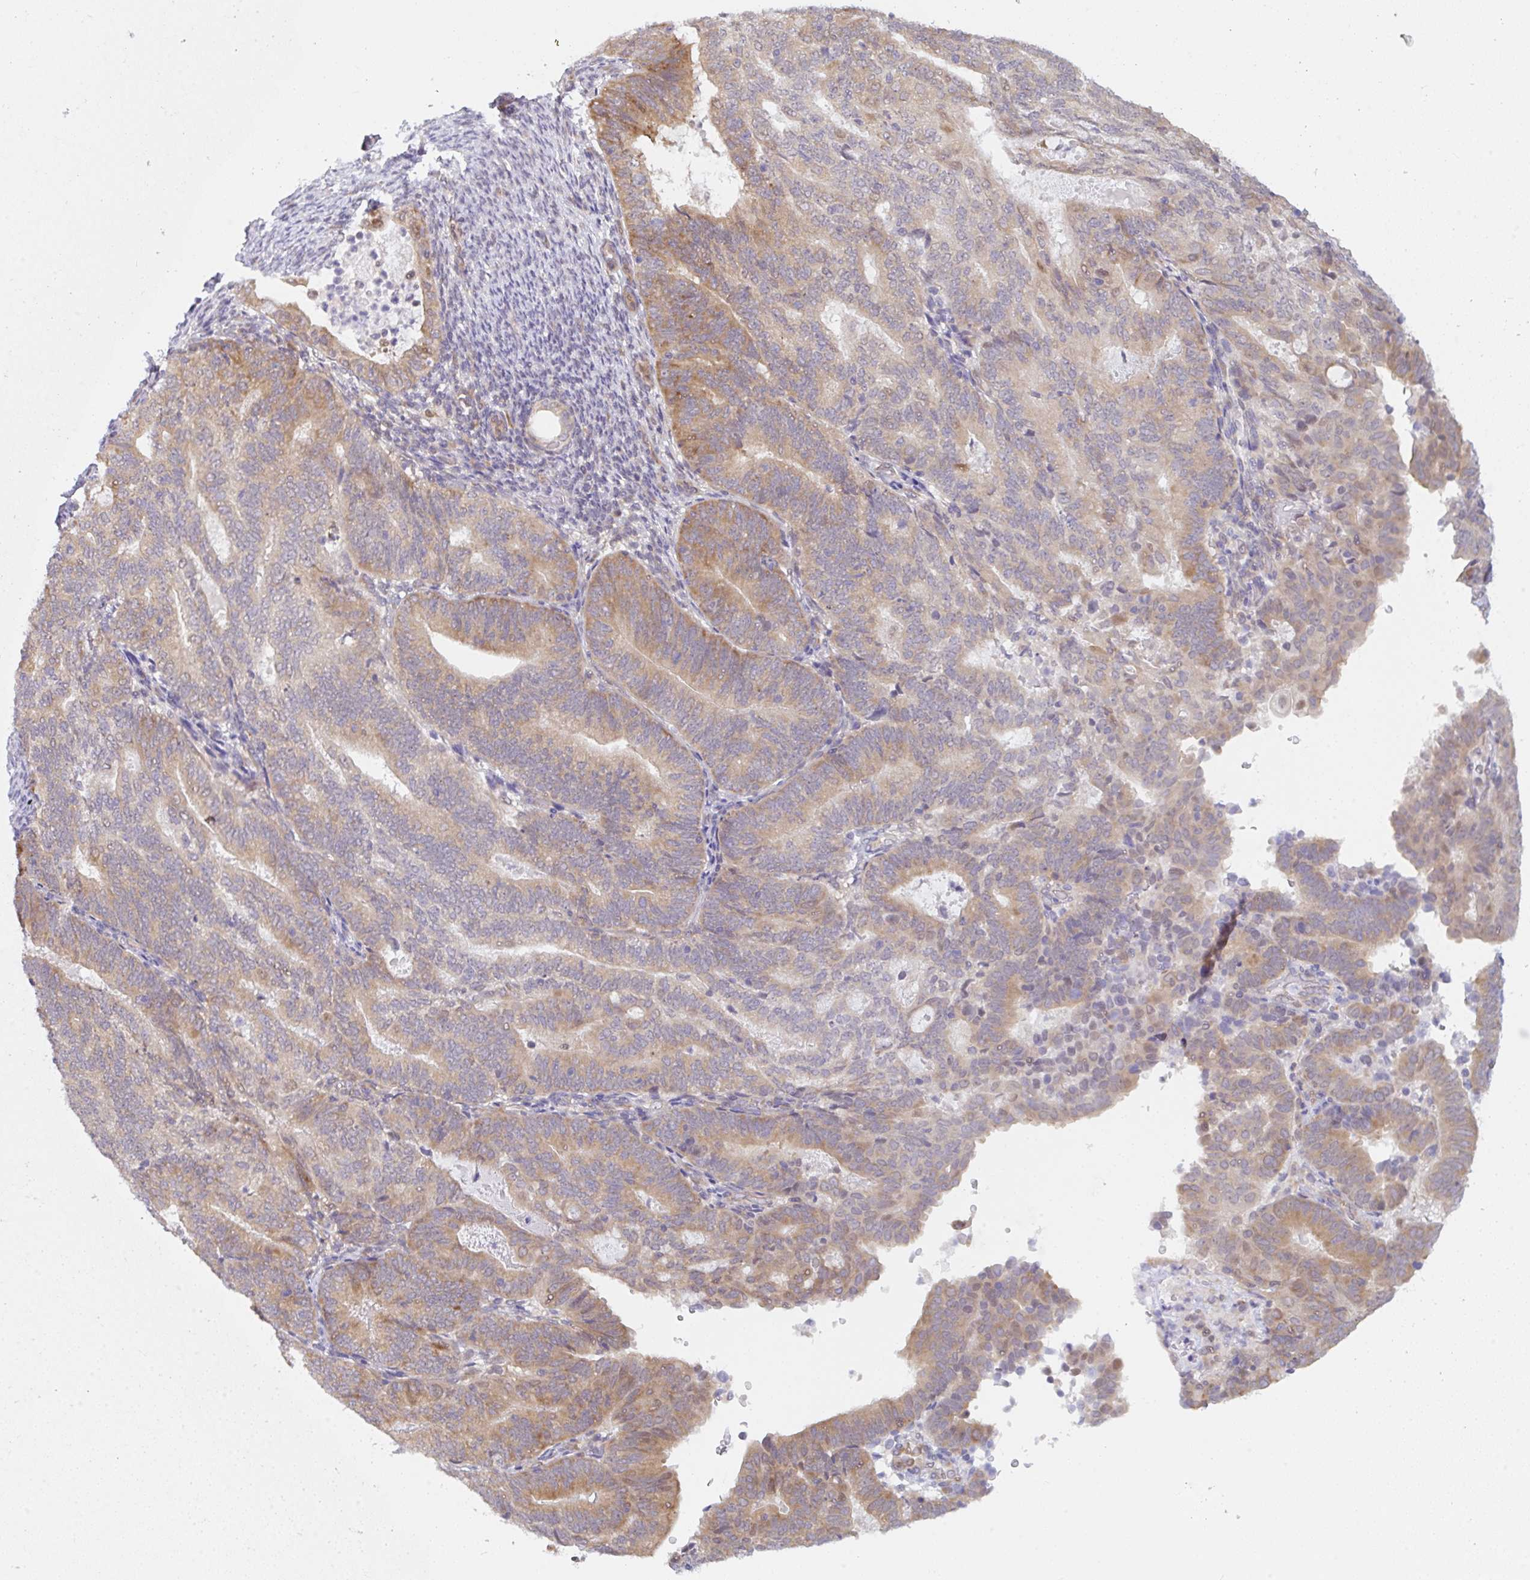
{"staining": {"intensity": "moderate", "quantity": "25%-75%", "location": "cytoplasmic/membranous"}, "tissue": "endometrial cancer", "cell_type": "Tumor cells", "image_type": "cancer", "snomed": [{"axis": "morphology", "description": "Adenocarcinoma, NOS"}, {"axis": "topography", "description": "Endometrium"}], "caption": "Protein staining of endometrial adenocarcinoma tissue reveals moderate cytoplasmic/membranous expression in approximately 25%-75% of tumor cells.", "gene": "TBPL2", "patient": {"sex": "female", "age": 70}}